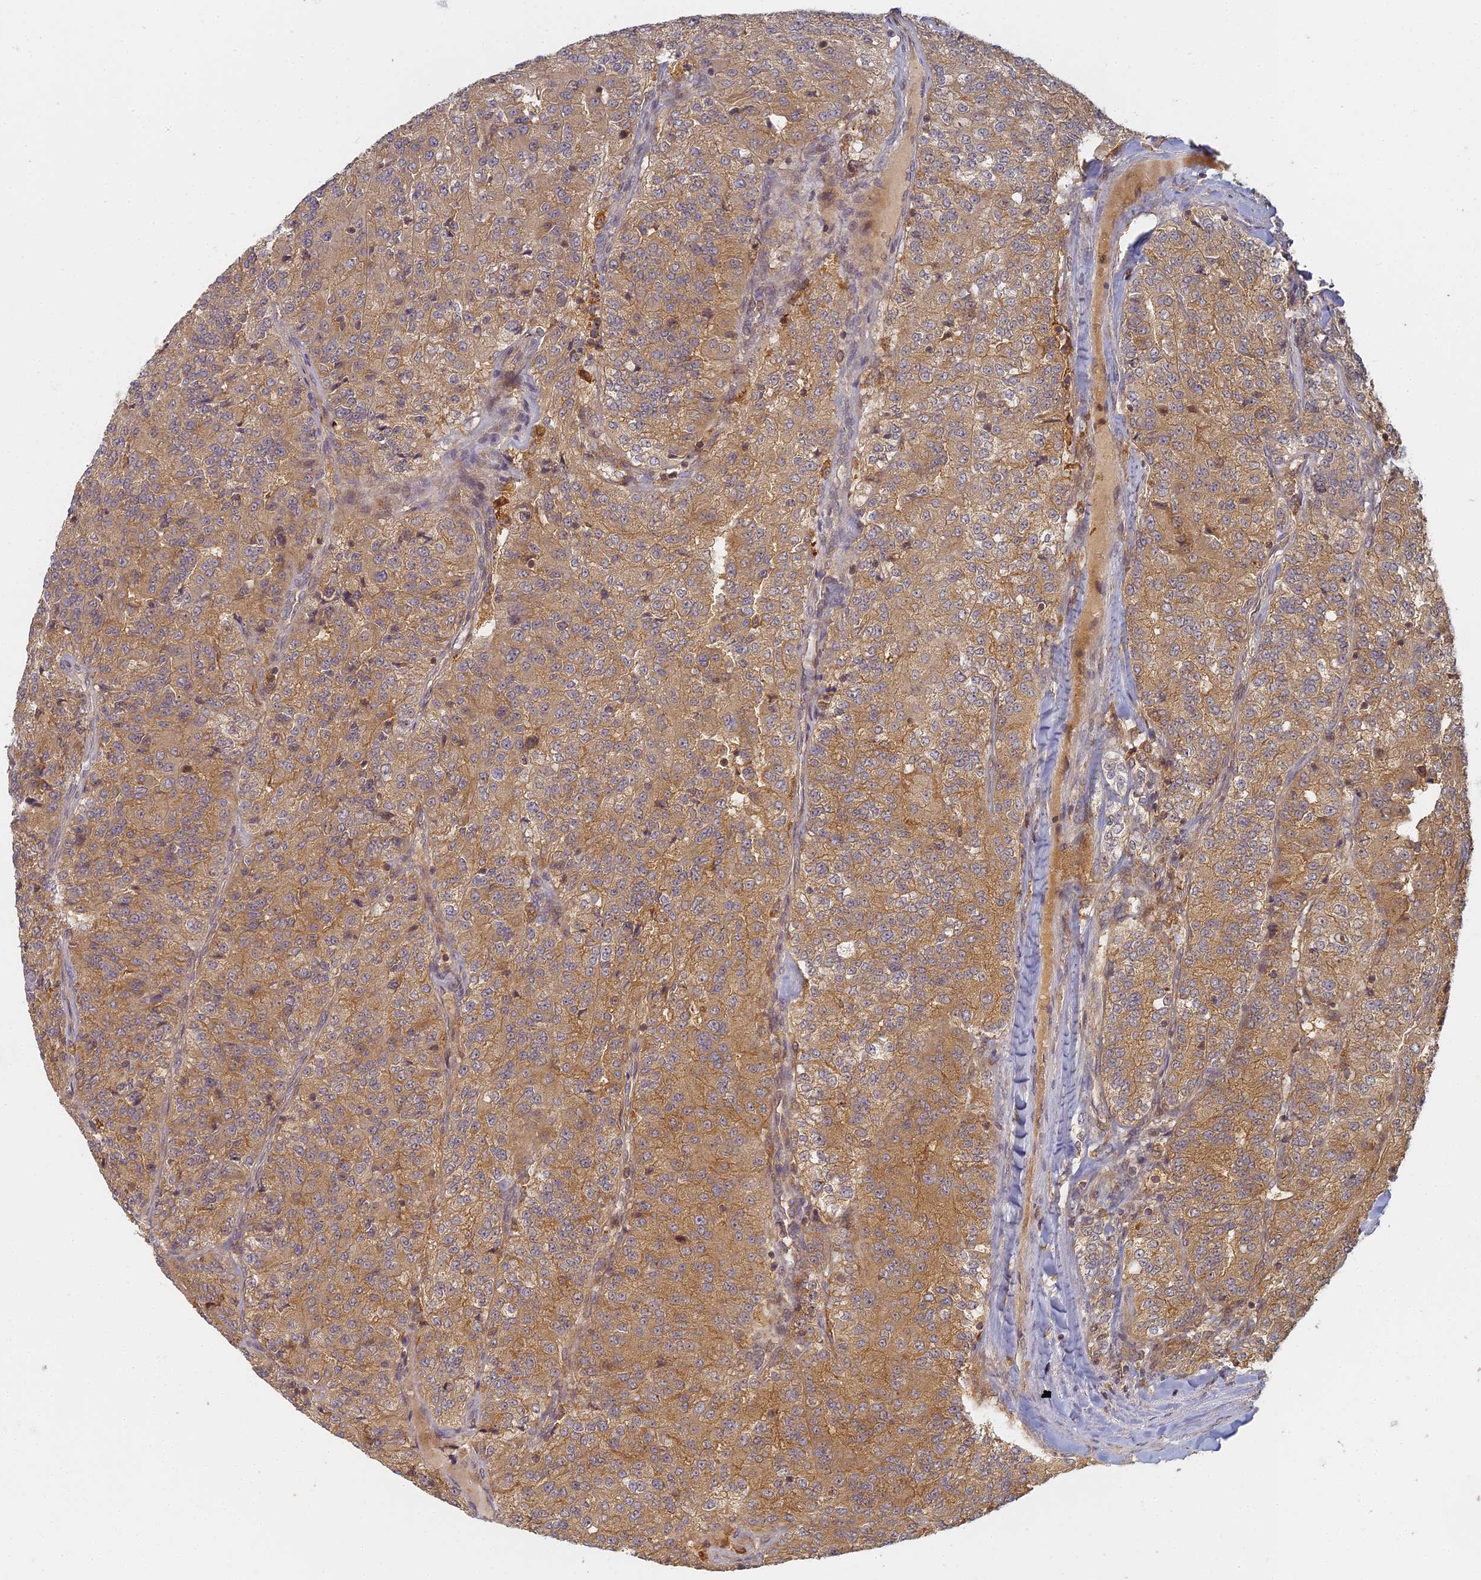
{"staining": {"intensity": "moderate", "quantity": ">75%", "location": "cytoplasmic/membranous"}, "tissue": "renal cancer", "cell_type": "Tumor cells", "image_type": "cancer", "snomed": [{"axis": "morphology", "description": "Adenocarcinoma, NOS"}, {"axis": "topography", "description": "Kidney"}], "caption": "Protein expression analysis of human renal adenocarcinoma reveals moderate cytoplasmic/membranous staining in about >75% of tumor cells. The protein is shown in brown color, while the nuclei are stained blue.", "gene": "INO80D", "patient": {"sex": "female", "age": 63}}